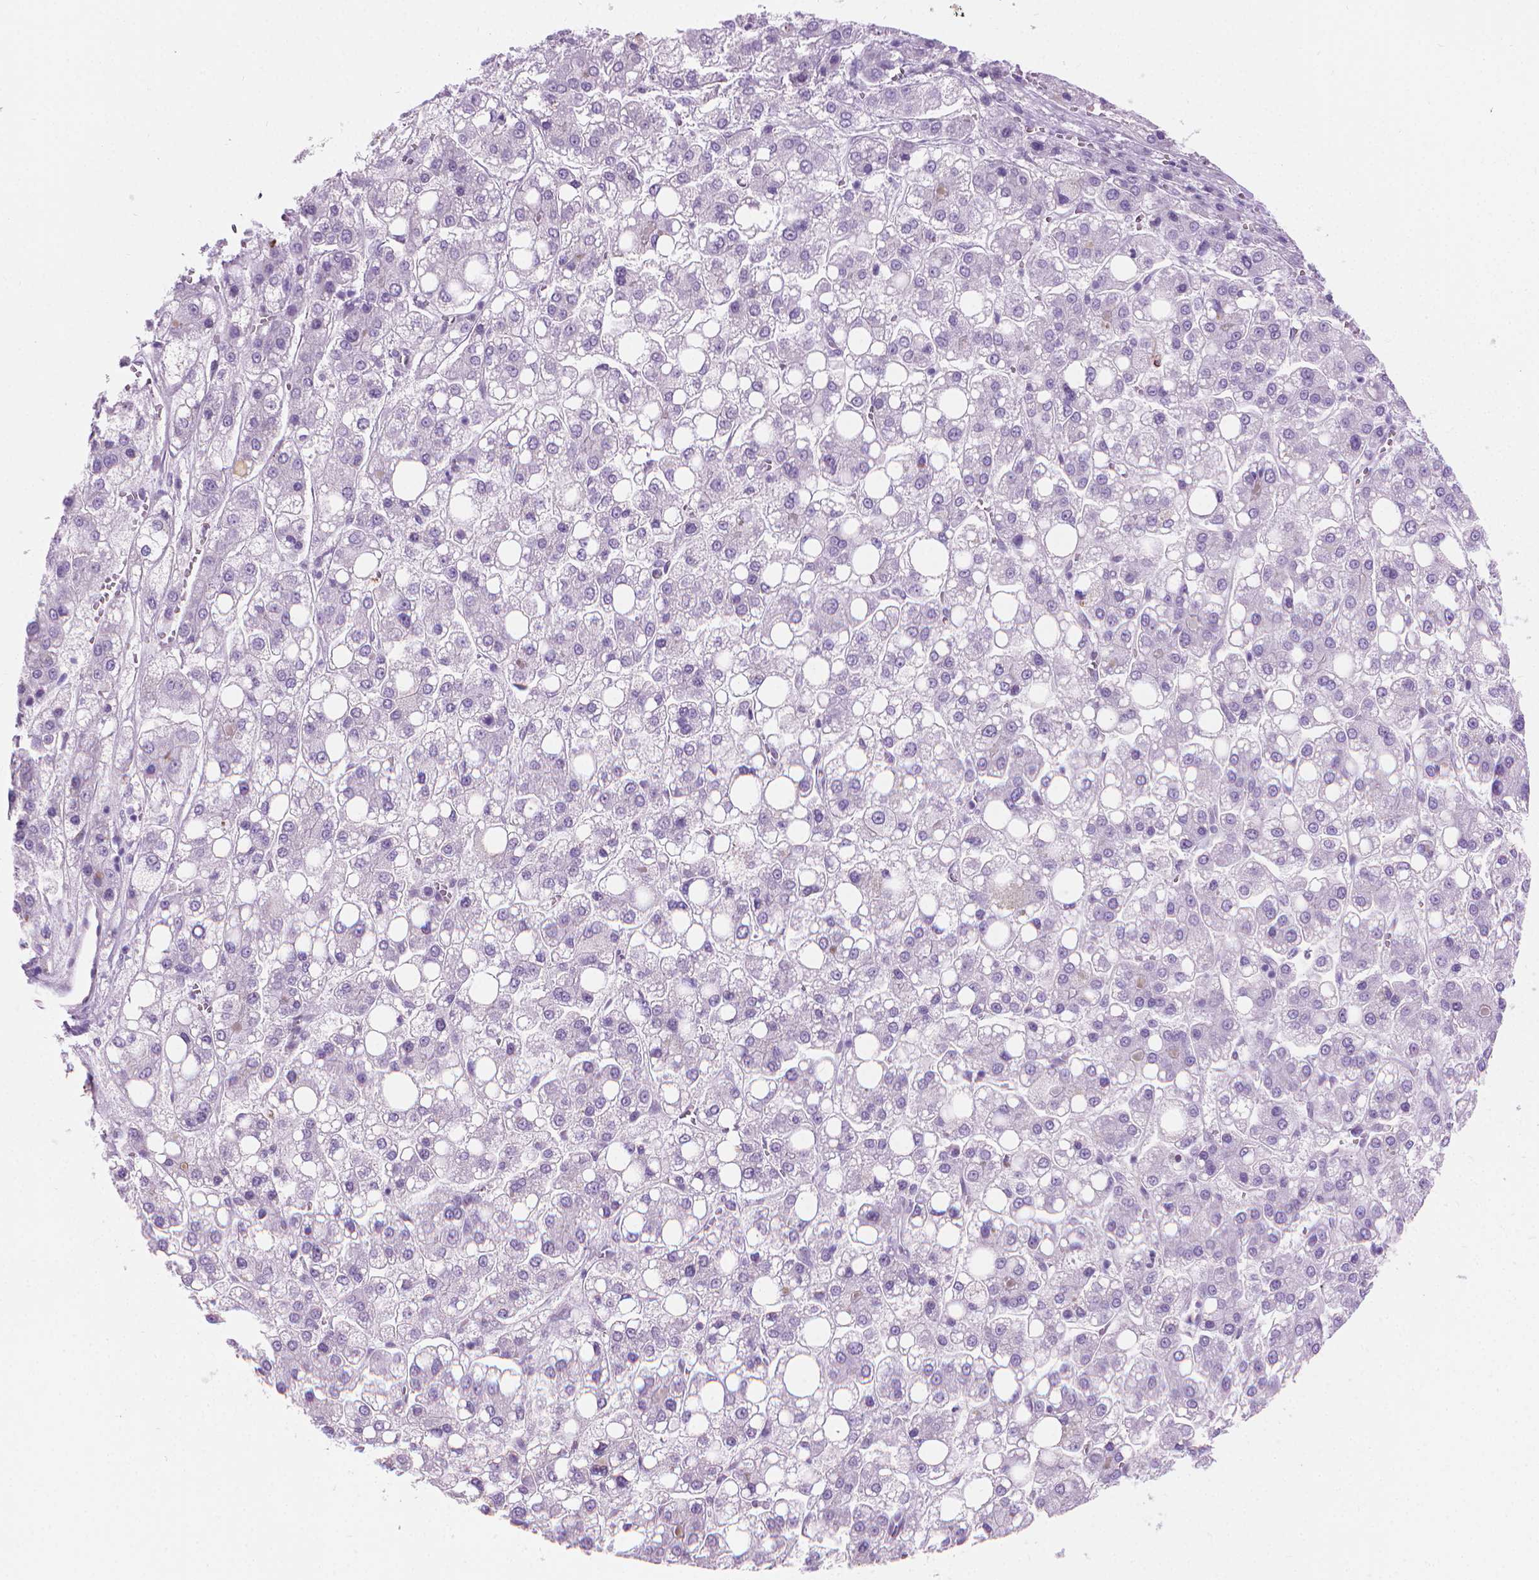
{"staining": {"intensity": "negative", "quantity": "none", "location": "none"}, "tissue": "liver cancer", "cell_type": "Tumor cells", "image_type": "cancer", "snomed": [{"axis": "morphology", "description": "Carcinoma, Hepatocellular, NOS"}, {"axis": "topography", "description": "Liver"}], "caption": "DAB immunohistochemical staining of hepatocellular carcinoma (liver) shows no significant expression in tumor cells. Nuclei are stained in blue.", "gene": "CFAP52", "patient": {"sex": "male", "age": 73}}